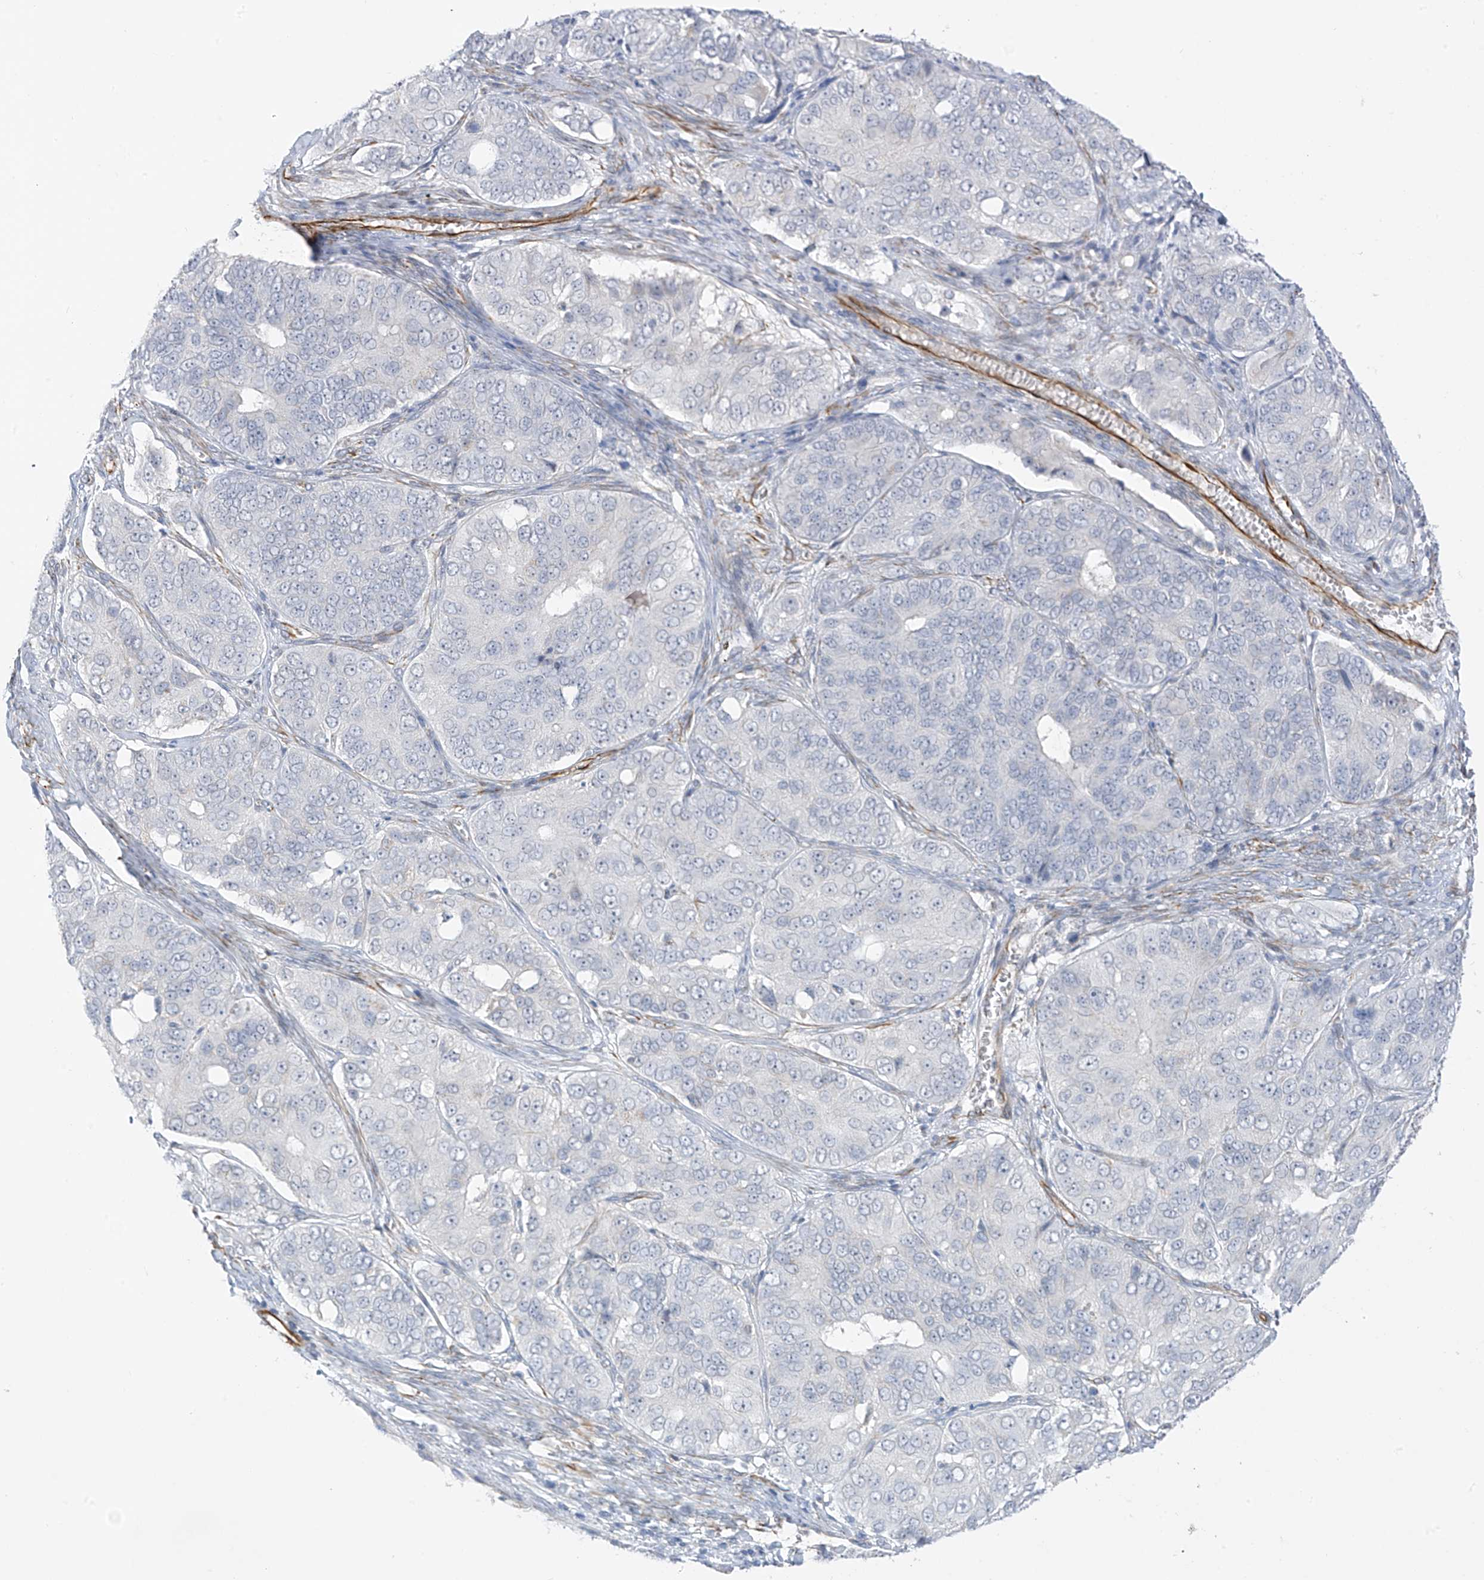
{"staining": {"intensity": "negative", "quantity": "none", "location": "none"}, "tissue": "ovarian cancer", "cell_type": "Tumor cells", "image_type": "cancer", "snomed": [{"axis": "morphology", "description": "Carcinoma, endometroid"}, {"axis": "topography", "description": "Ovary"}], "caption": "A high-resolution image shows IHC staining of ovarian cancer (endometroid carcinoma), which displays no significant positivity in tumor cells.", "gene": "HS6ST2", "patient": {"sex": "female", "age": 51}}